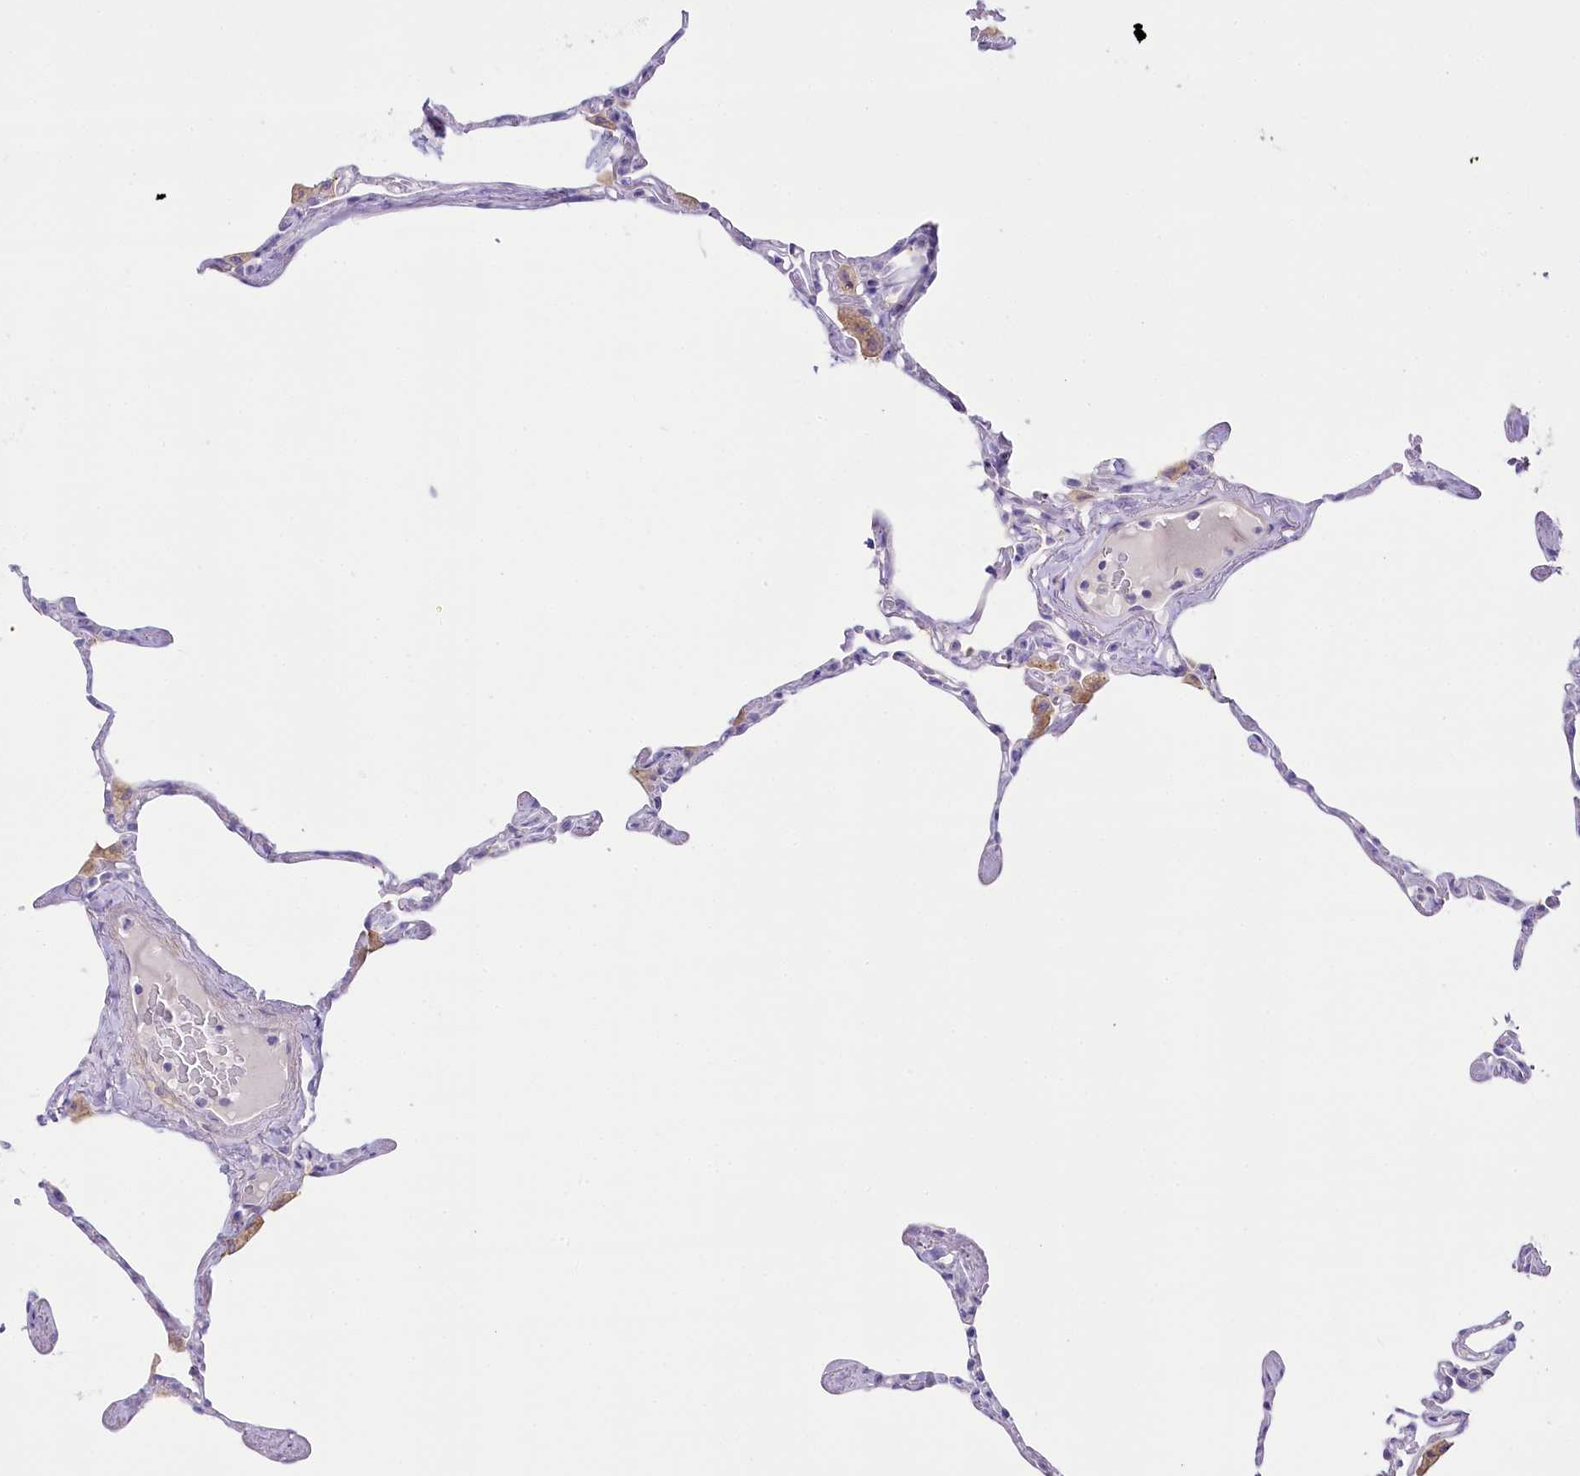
{"staining": {"intensity": "negative", "quantity": "none", "location": "none"}, "tissue": "lung", "cell_type": "Alveolar cells", "image_type": "normal", "snomed": [{"axis": "morphology", "description": "Normal tissue, NOS"}, {"axis": "topography", "description": "Lung"}], "caption": "IHC histopathology image of unremarkable lung: lung stained with DAB demonstrates no significant protein expression in alveolar cells. (DAB IHC, high magnification).", "gene": "MYOZ1", "patient": {"sex": "male", "age": 65}}